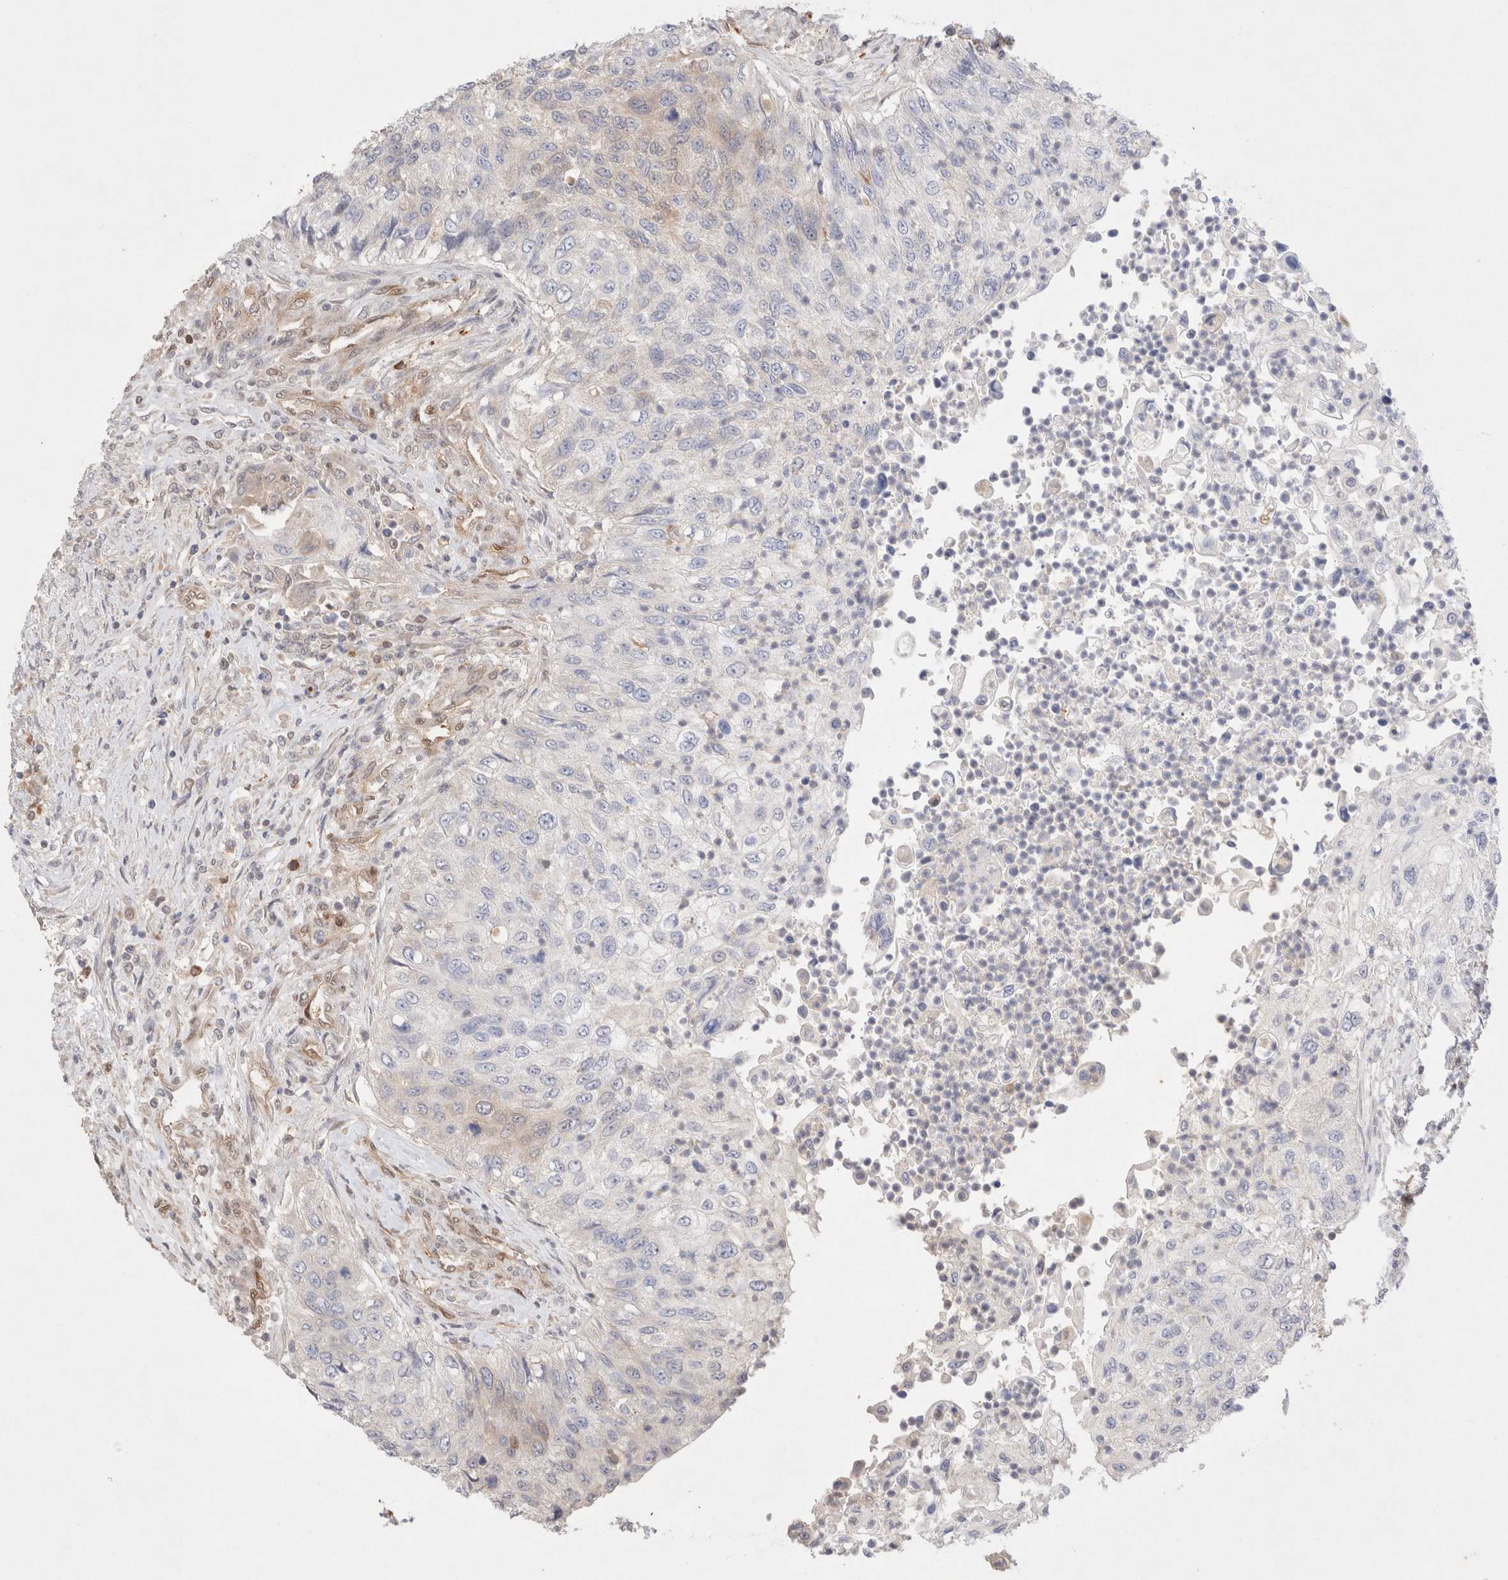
{"staining": {"intensity": "moderate", "quantity": "<25%", "location": "cytoplasmic/membranous"}, "tissue": "urothelial cancer", "cell_type": "Tumor cells", "image_type": "cancer", "snomed": [{"axis": "morphology", "description": "Urothelial carcinoma, High grade"}, {"axis": "topography", "description": "Urinary bladder"}], "caption": "About <25% of tumor cells in human urothelial carcinoma (high-grade) exhibit moderate cytoplasmic/membranous protein staining as visualized by brown immunohistochemical staining.", "gene": "STARD10", "patient": {"sex": "female", "age": 60}}